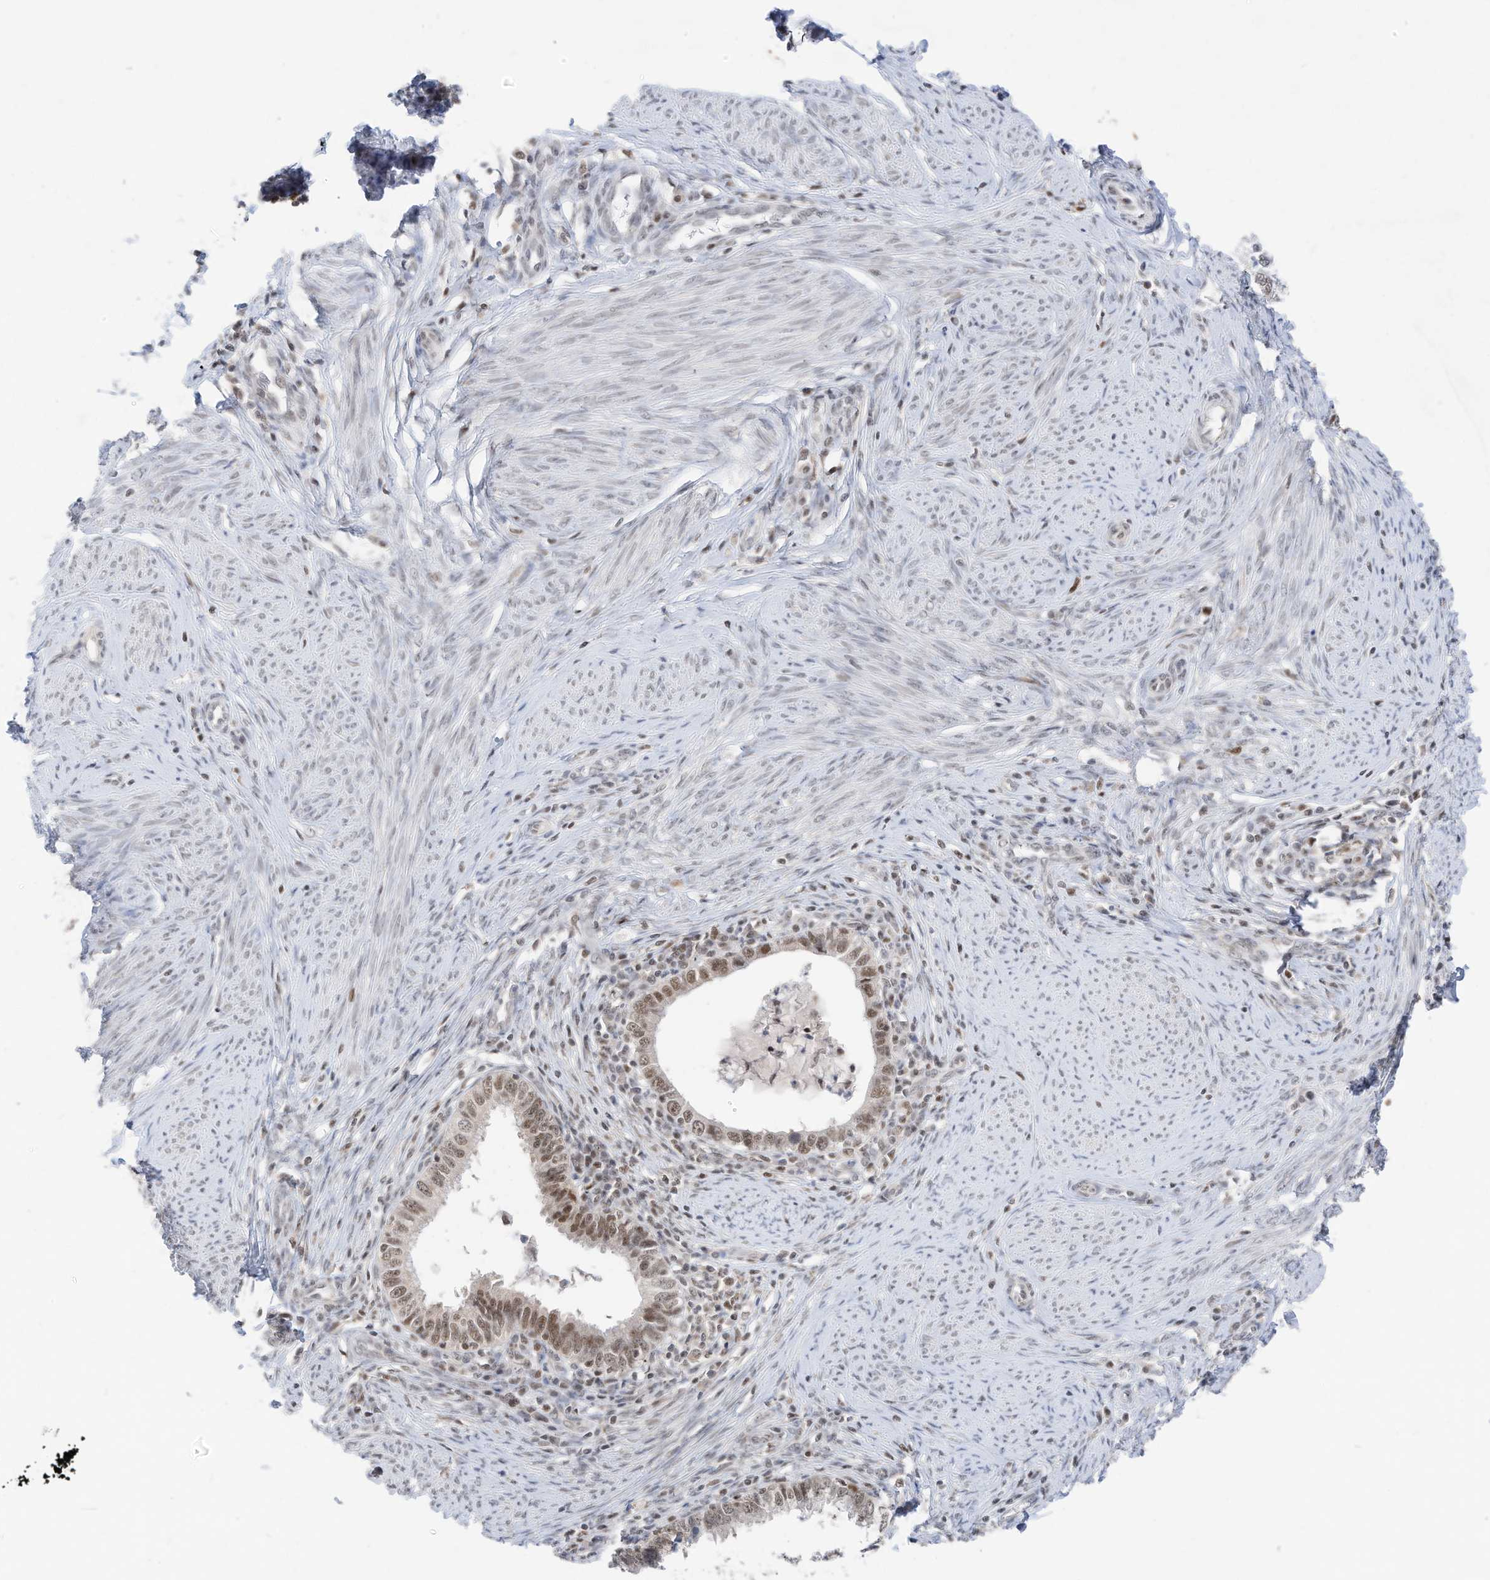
{"staining": {"intensity": "moderate", "quantity": ">75%", "location": "nuclear"}, "tissue": "cervical cancer", "cell_type": "Tumor cells", "image_type": "cancer", "snomed": [{"axis": "morphology", "description": "Adenocarcinoma, NOS"}, {"axis": "topography", "description": "Cervix"}], "caption": "A medium amount of moderate nuclear positivity is seen in approximately >75% of tumor cells in cervical cancer tissue. Using DAB (brown) and hematoxylin (blue) stains, captured at high magnification using brightfield microscopy.", "gene": "OGT", "patient": {"sex": "female", "age": 36}}